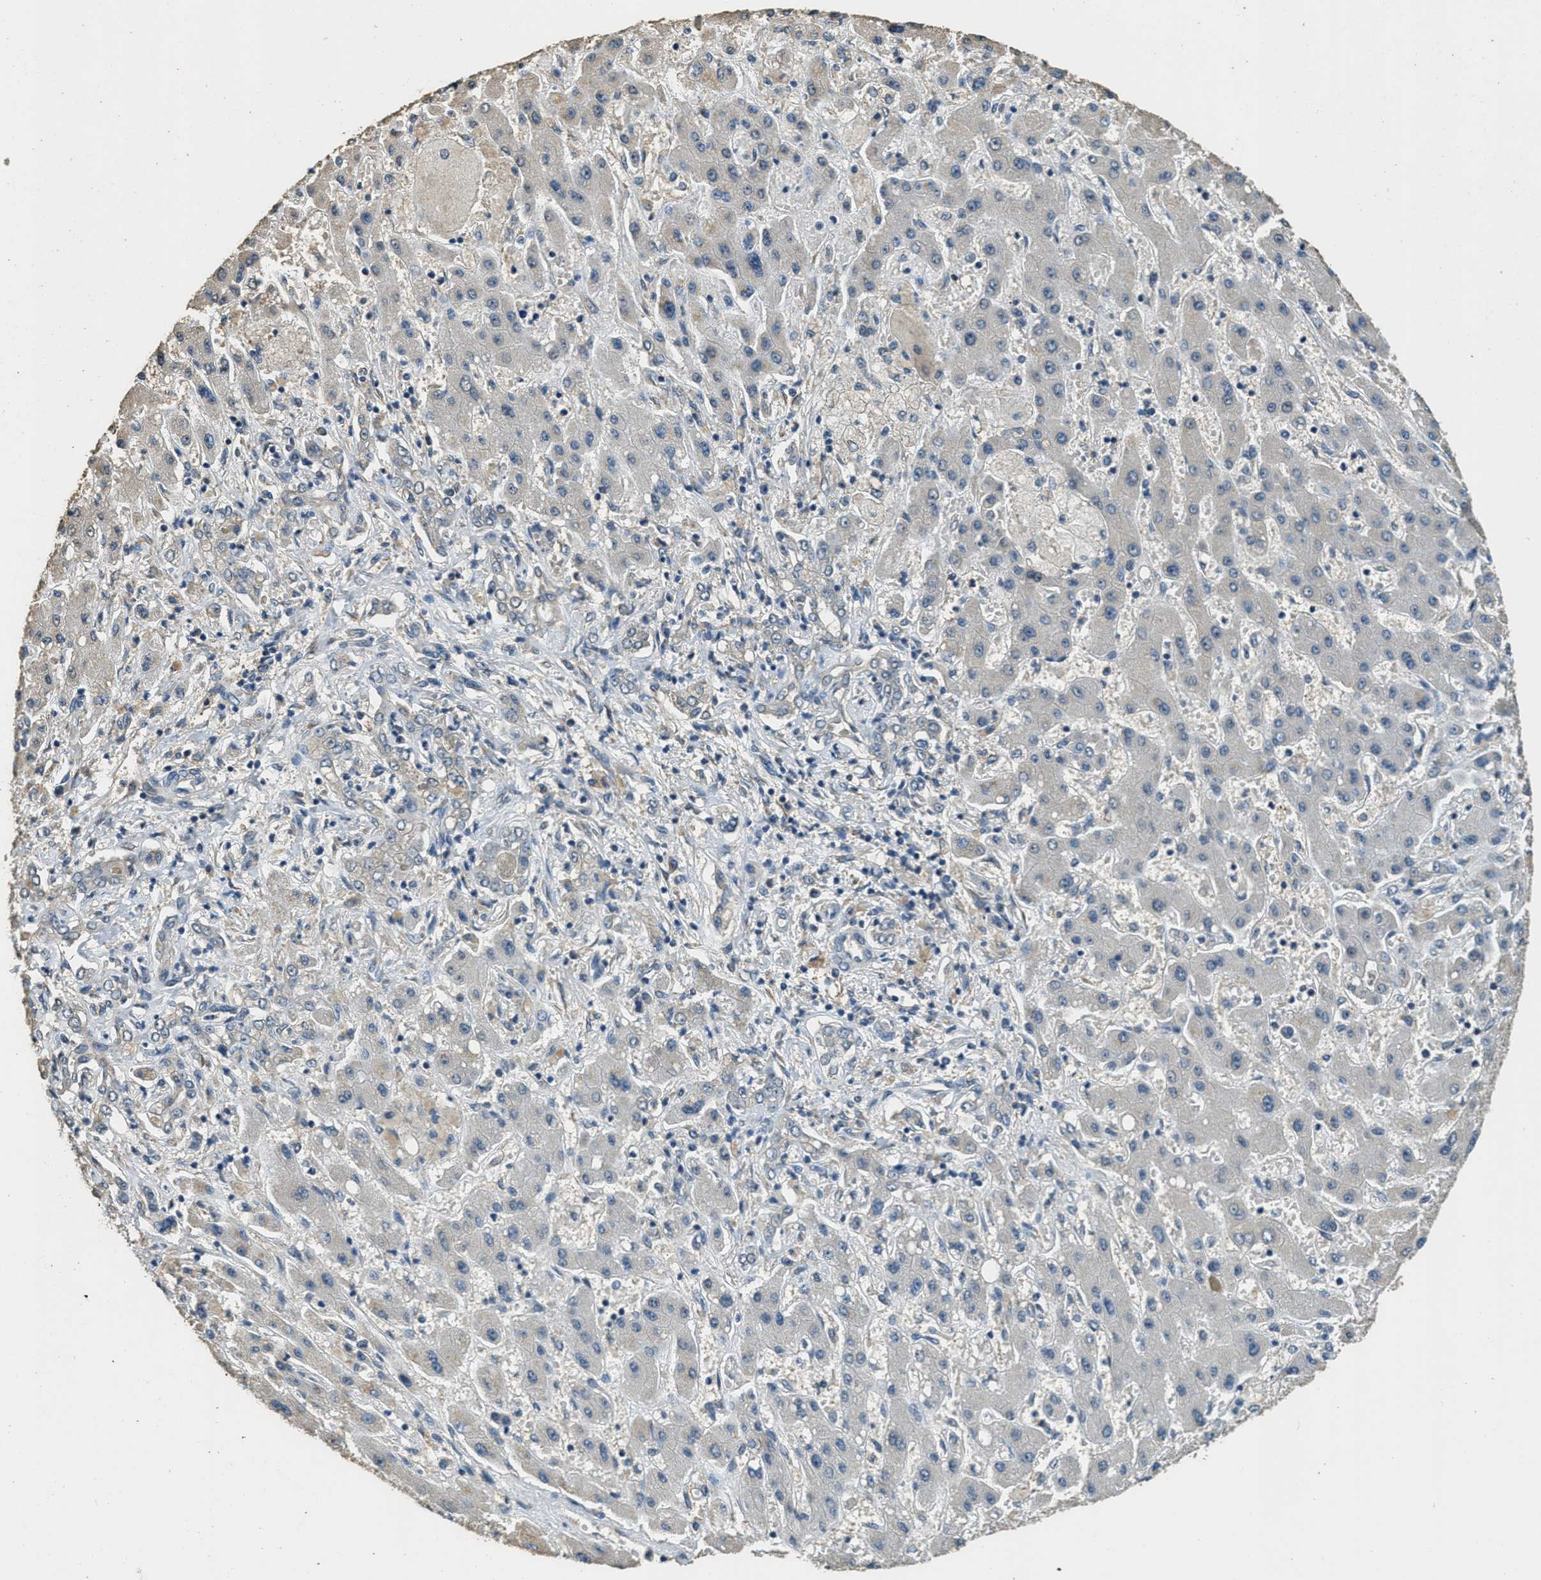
{"staining": {"intensity": "negative", "quantity": "none", "location": "none"}, "tissue": "liver cancer", "cell_type": "Tumor cells", "image_type": "cancer", "snomed": [{"axis": "morphology", "description": "Cholangiocarcinoma"}, {"axis": "topography", "description": "Liver"}], "caption": "The IHC photomicrograph has no significant expression in tumor cells of liver cancer (cholangiocarcinoma) tissue.", "gene": "RAB6B", "patient": {"sex": "male", "age": 50}}